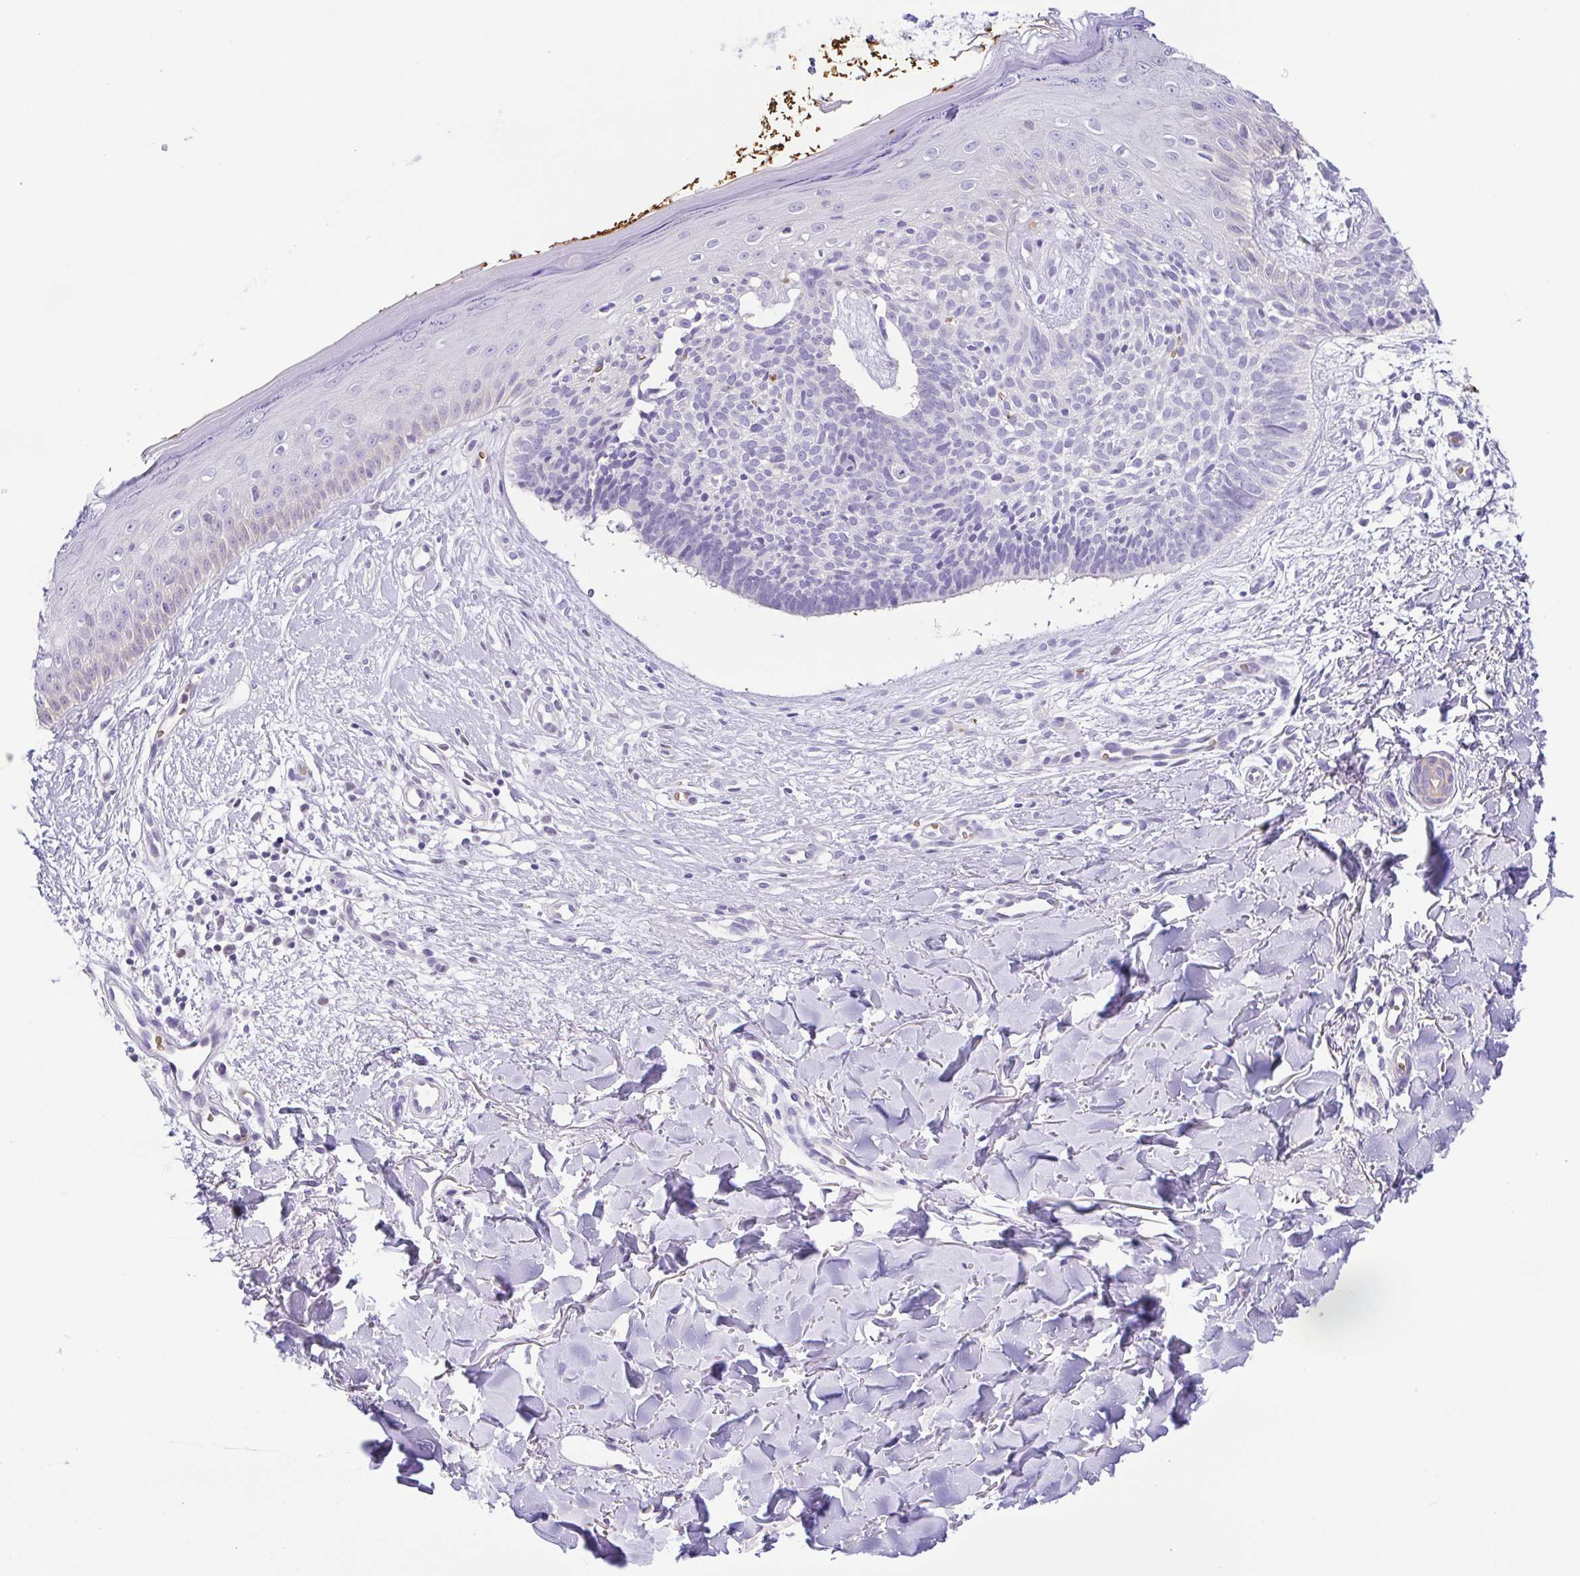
{"staining": {"intensity": "negative", "quantity": "none", "location": "none"}, "tissue": "skin cancer", "cell_type": "Tumor cells", "image_type": "cancer", "snomed": [{"axis": "morphology", "description": "Basal cell carcinoma"}, {"axis": "topography", "description": "Skin"}], "caption": "Immunohistochemistry (IHC) histopathology image of neoplastic tissue: basal cell carcinoma (skin) stained with DAB exhibits no significant protein expression in tumor cells.", "gene": "EPB42", "patient": {"sex": "male", "age": 51}}